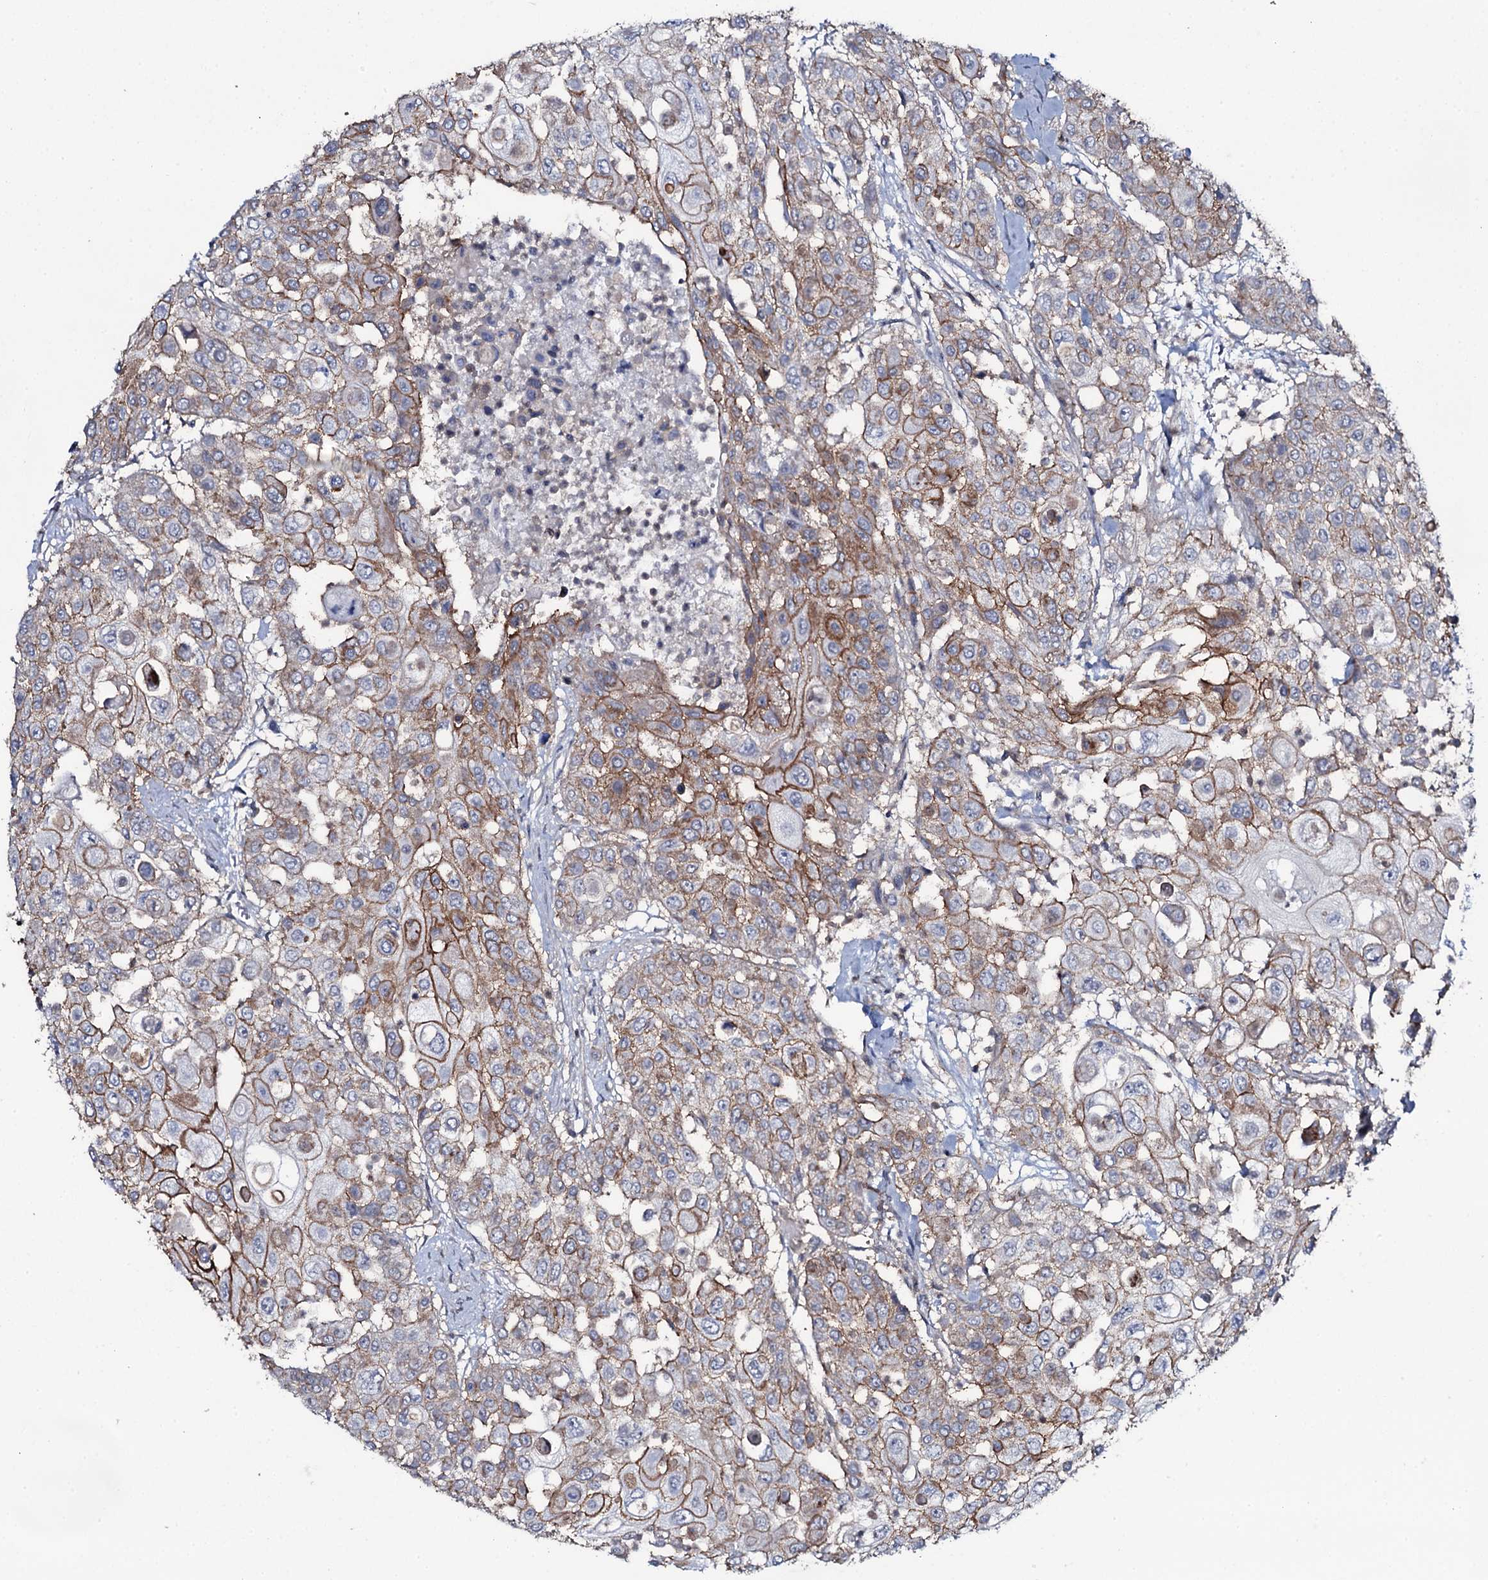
{"staining": {"intensity": "strong", "quantity": ">75%", "location": "cytoplasmic/membranous"}, "tissue": "urothelial cancer", "cell_type": "Tumor cells", "image_type": "cancer", "snomed": [{"axis": "morphology", "description": "Urothelial carcinoma, High grade"}, {"axis": "topography", "description": "Urinary bladder"}], "caption": "High-grade urothelial carcinoma stained with DAB (3,3'-diaminobenzidine) immunohistochemistry (IHC) displays high levels of strong cytoplasmic/membranous expression in approximately >75% of tumor cells.", "gene": "SNAP23", "patient": {"sex": "female", "age": 79}}